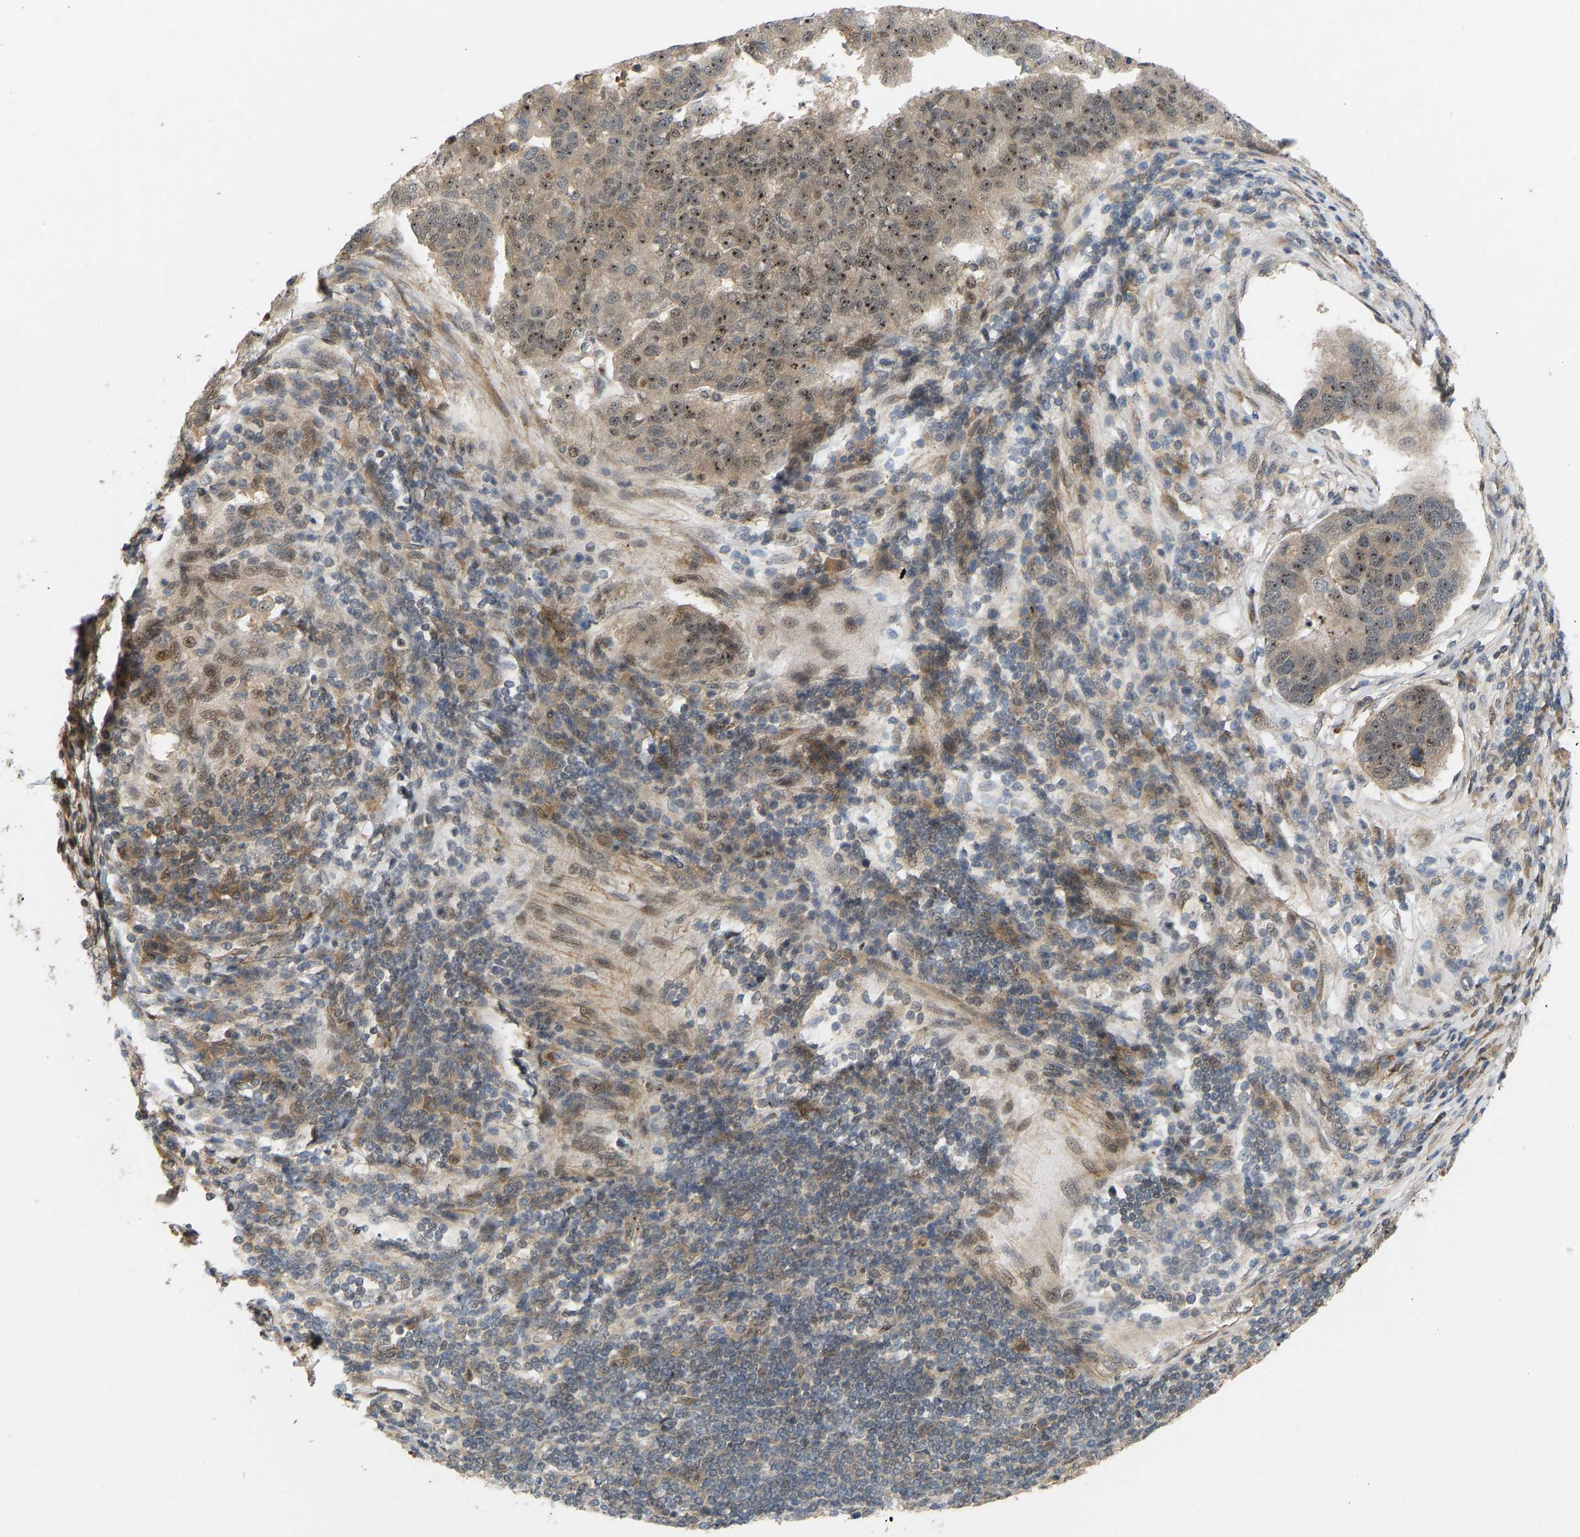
{"staining": {"intensity": "moderate", "quantity": ">75%", "location": "nuclear"}, "tissue": "pancreatic cancer", "cell_type": "Tumor cells", "image_type": "cancer", "snomed": [{"axis": "morphology", "description": "Adenocarcinoma, NOS"}, {"axis": "topography", "description": "Pancreas"}], "caption": "The histopathology image shows immunohistochemical staining of pancreatic adenocarcinoma. There is moderate nuclear staining is appreciated in approximately >75% of tumor cells.", "gene": "BAG1", "patient": {"sex": "female", "age": 61}}